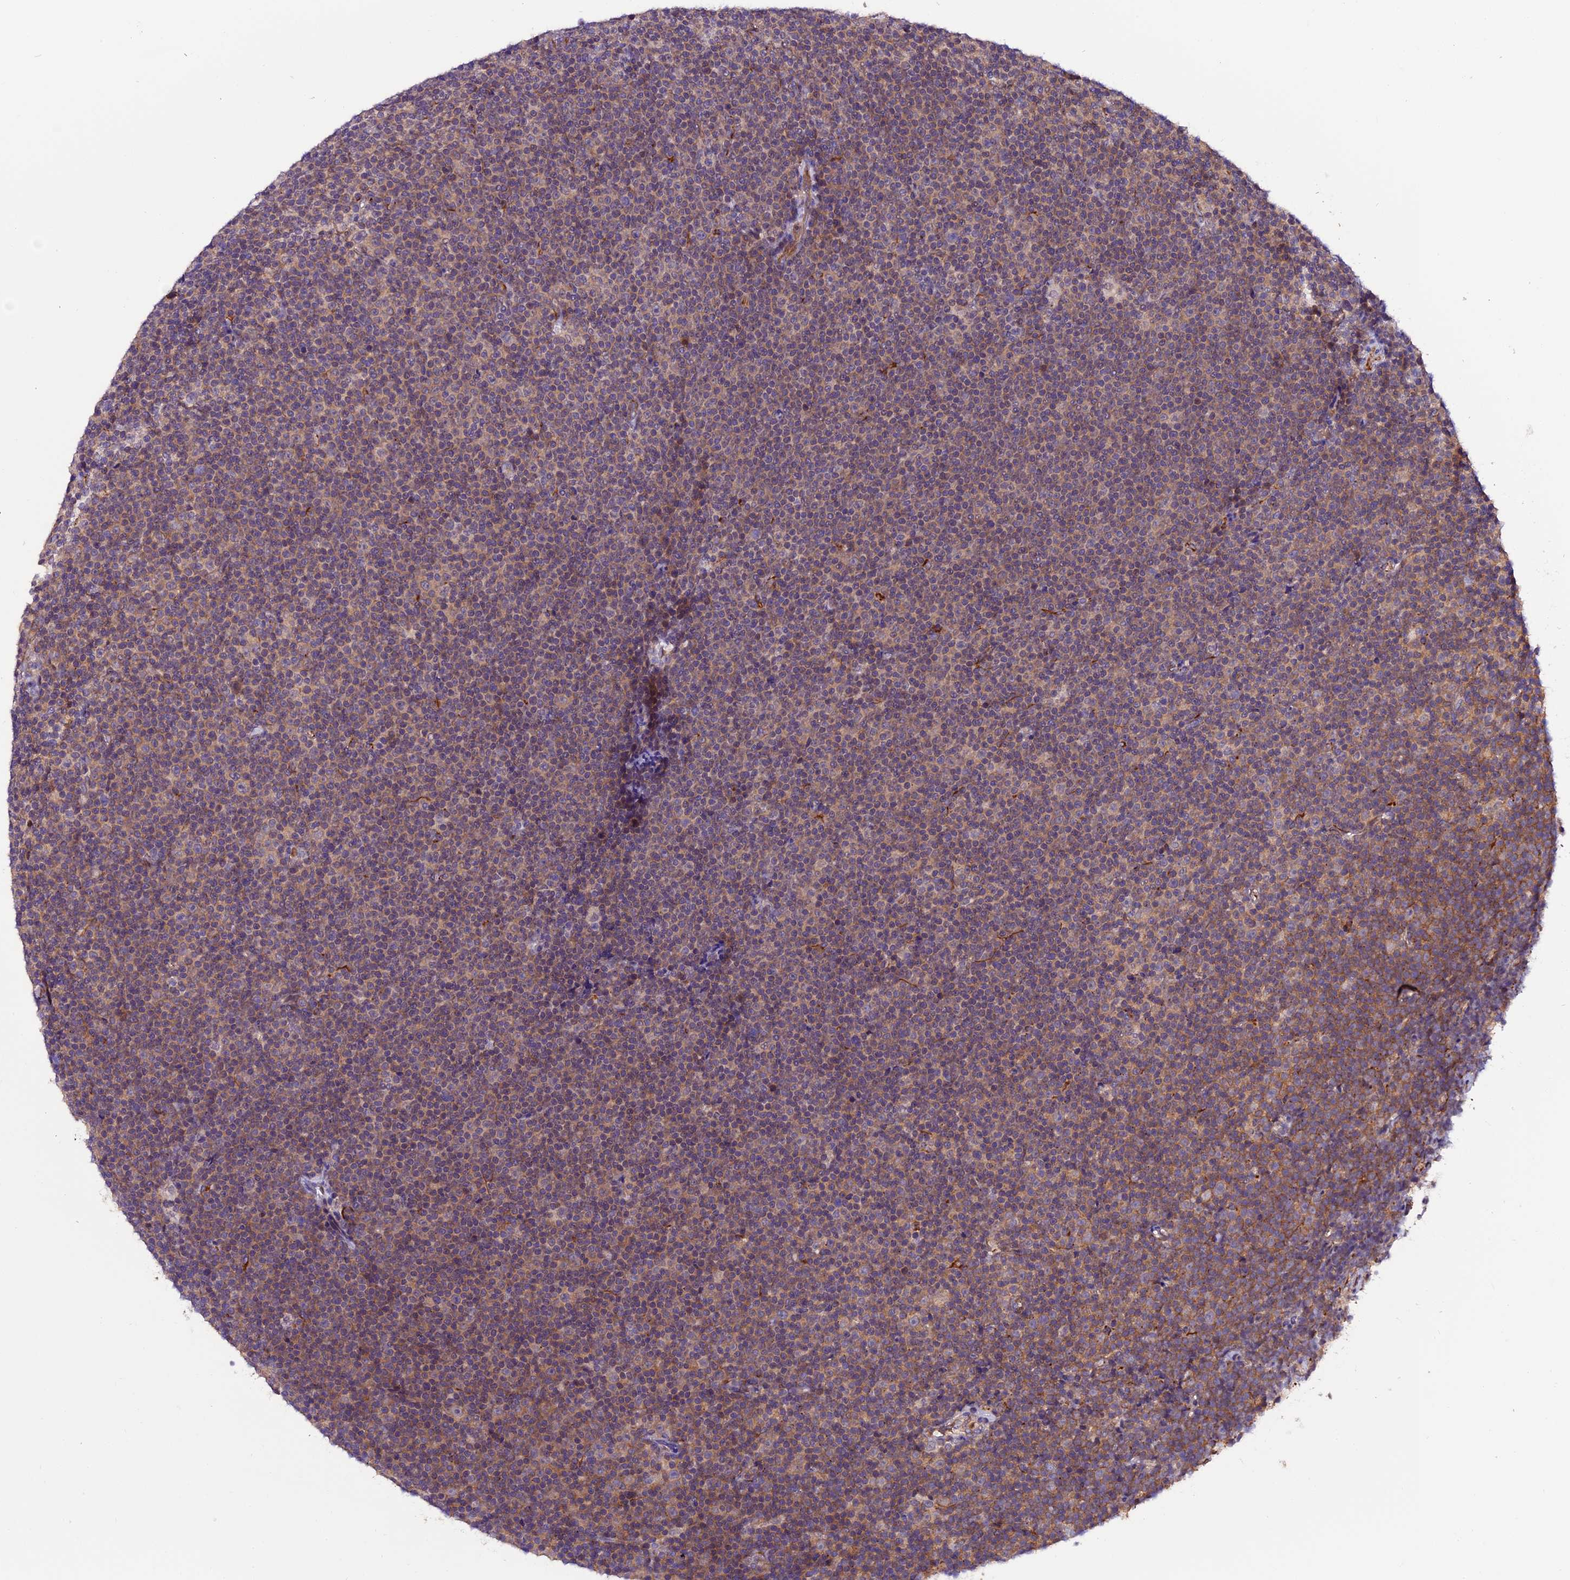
{"staining": {"intensity": "moderate", "quantity": "25%-75%", "location": "cytoplasmic/membranous"}, "tissue": "lymphoma", "cell_type": "Tumor cells", "image_type": "cancer", "snomed": [{"axis": "morphology", "description": "Malignant lymphoma, non-Hodgkin's type, Low grade"}, {"axis": "topography", "description": "Lymph node"}], "caption": "Malignant lymphoma, non-Hodgkin's type (low-grade) stained with a protein marker reveals moderate staining in tumor cells.", "gene": "RINL", "patient": {"sex": "female", "age": 67}}